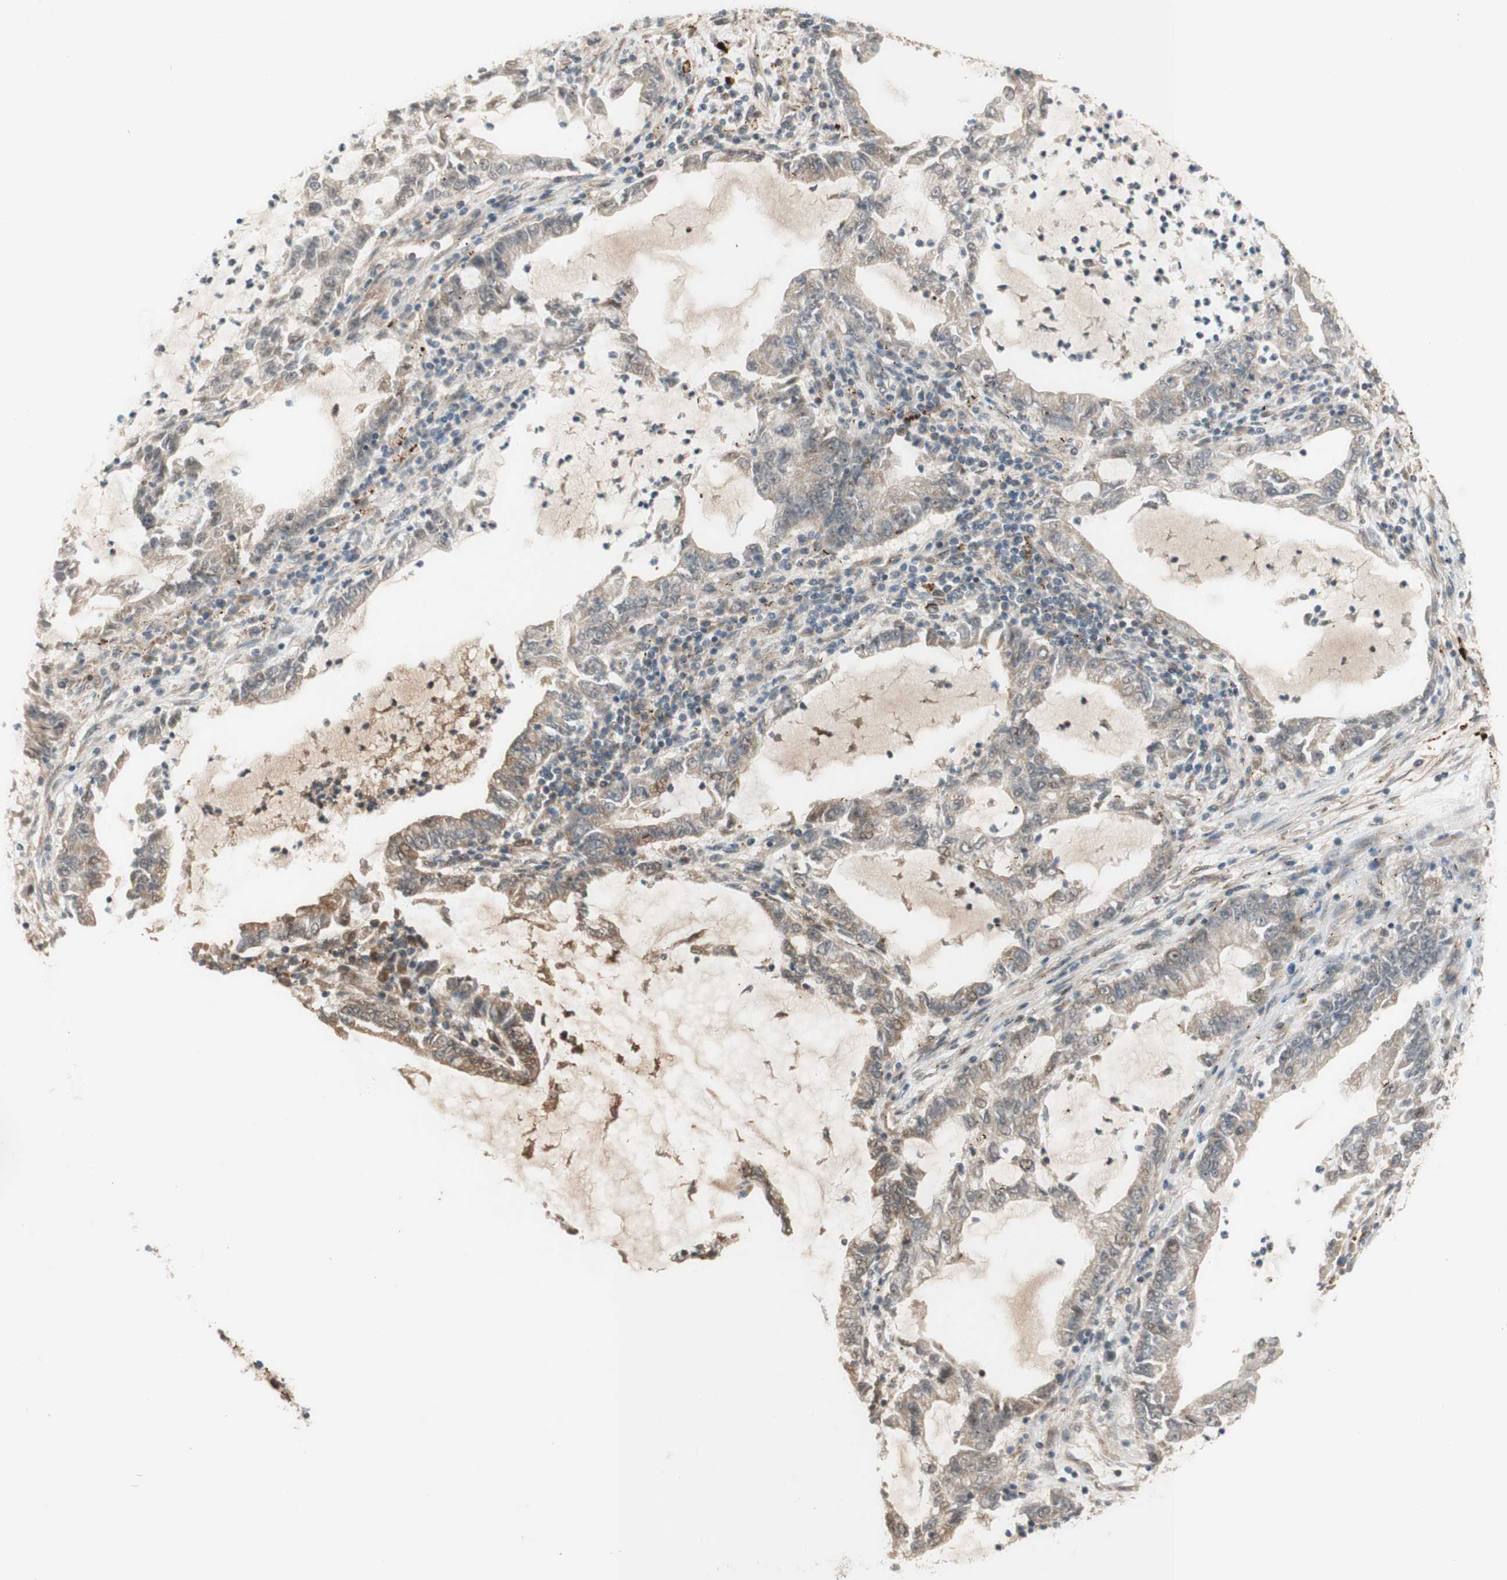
{"staining": {"intensity": "weak", "quantity": ">75%", "location": "cytoplasmic/membranous"}, "tissue": "lung cancer", "cell_type": "Tumor cells", "image_type": "cancer", "snomed": [{"axis": "morphology", "description": "Adenocarcinoma, NOS"}, {"axis": "topography", "description": "Lung"}], "caption": "The immunohistochemical stain shows weak cytoplasmic/membranous expression in tumor cells of lung cancer tissue.", "gene": "PTPN21", "patient": {"sex": "female", "age": 51}}